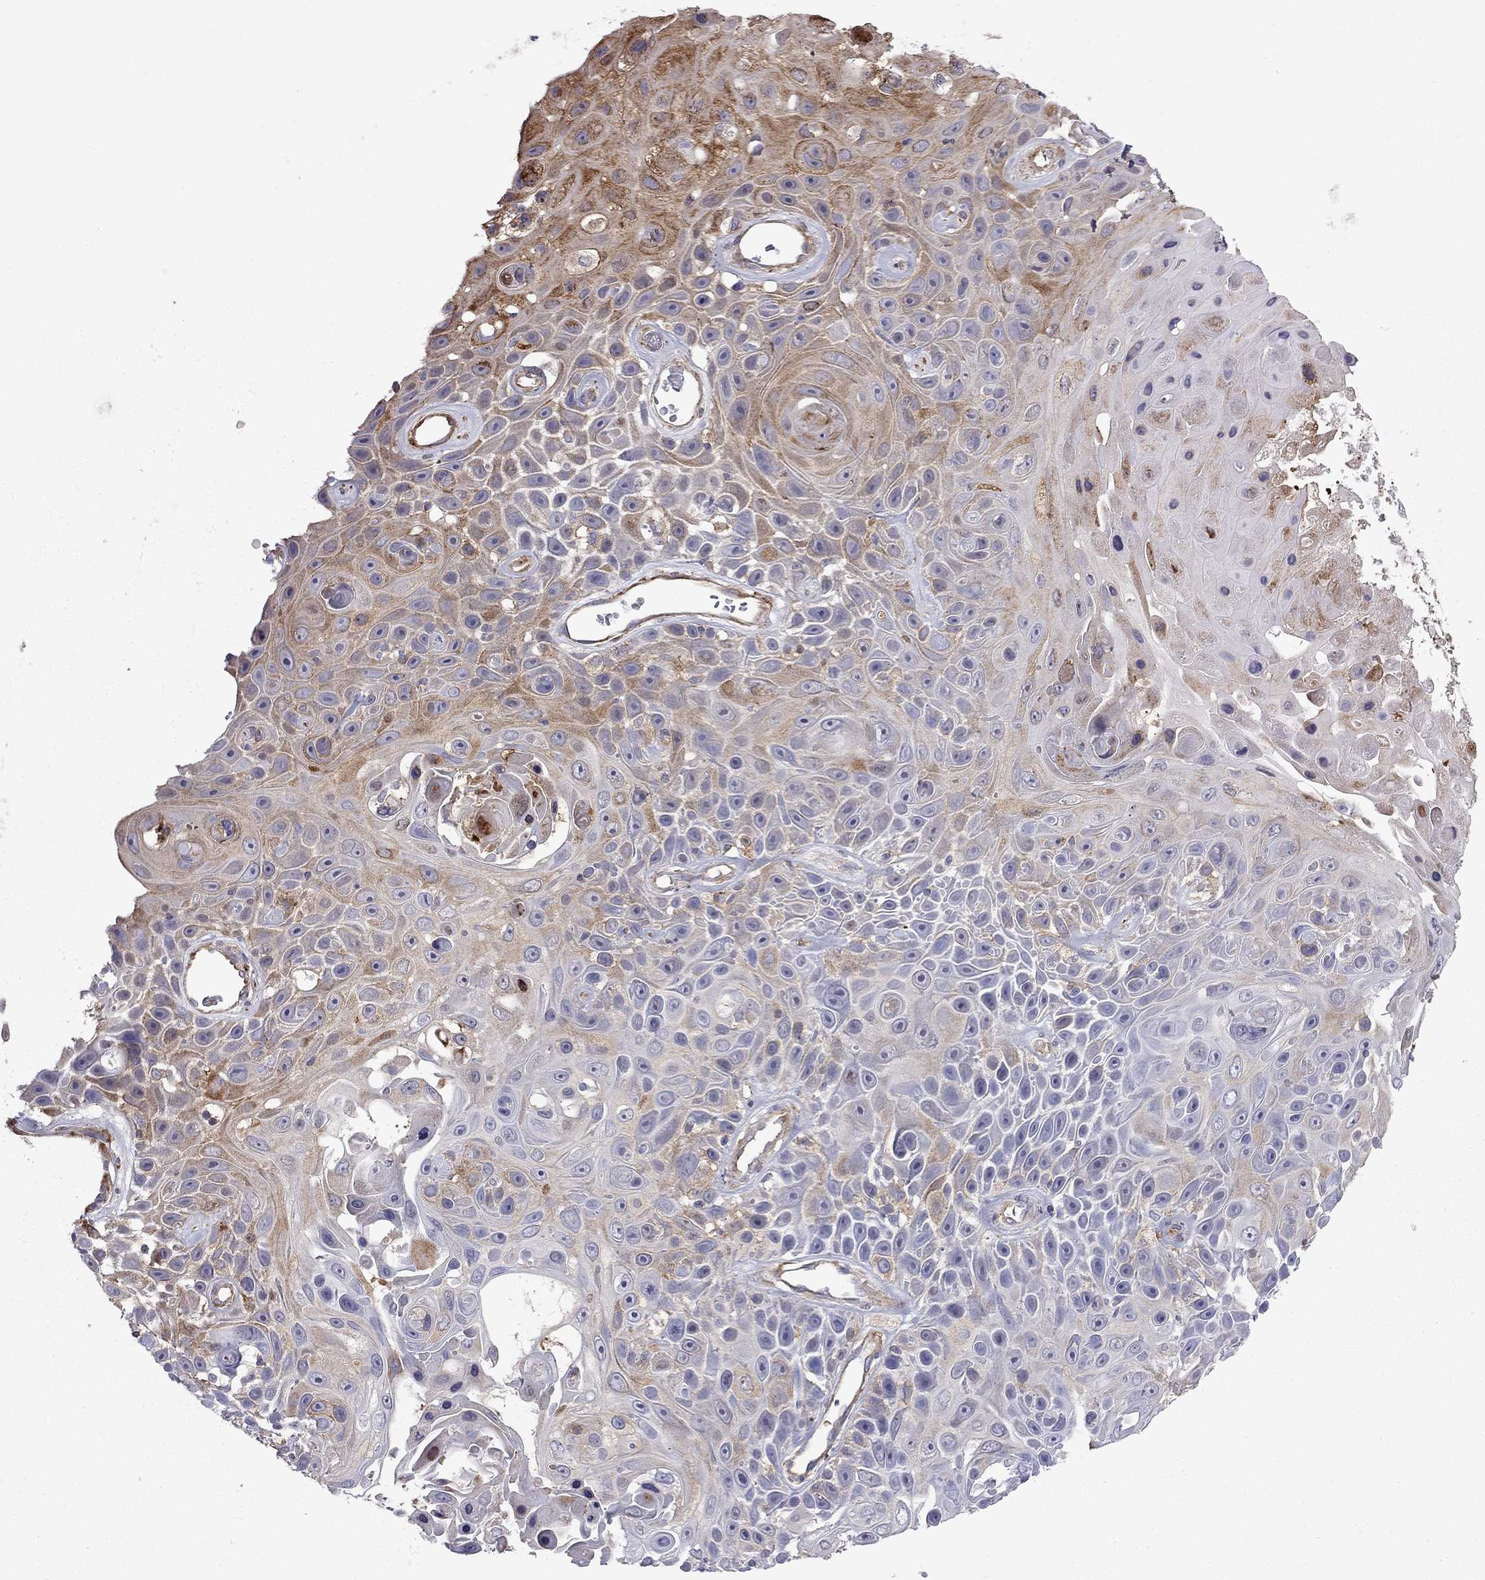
{"staining": {"intensity": "moderate", "quantity": "<25%", "location": "cytoplasmic/membranous"}, "tissue": "skin cancer", "cell_type": "Tumor cells", "image_type": "cancer", "snomed": [{"axis": "morphology", "description": "Squamous cell carcinoma, NOS"}, {"axis": "topography", "description": "Skin"}], "caption": "A brown stain highlights moderate cytoplasmic/membranous positivity of a protein in skin squamous cell carcinoma tumor cells. The protein of interest is shown in brown color, while the nuclei are stained blue.", "gene": "EIF4E3", "patient": {"sex": "male", "age": 82}}